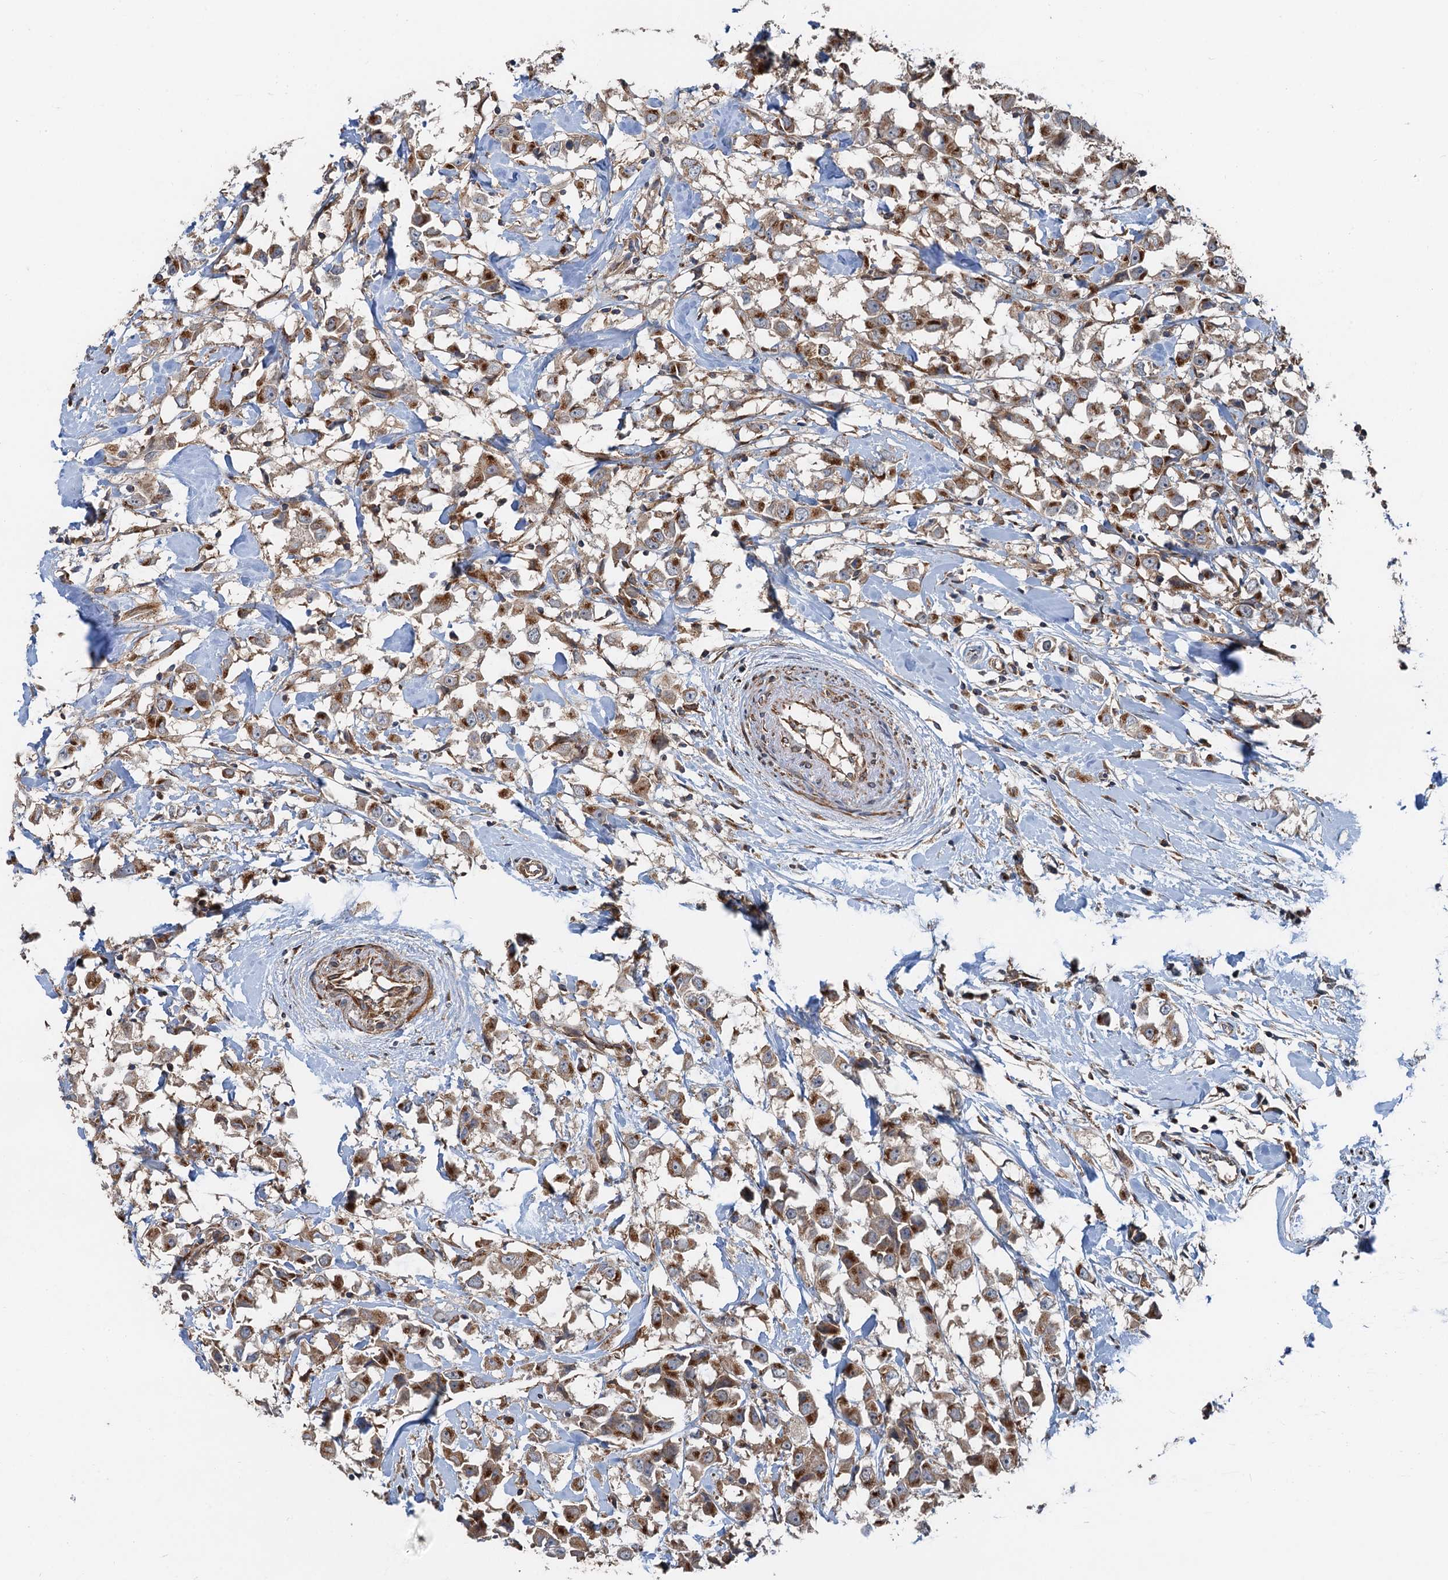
{"staining": {"intensity": "moderate", "quantity": ">75%", "location": "cytoplasmic/membranous"}, "tissue": "breast cancer", "cell_type": "Tumor cells", "image_type": "cancer", "snomed": [{"axis": "morphology", "description": "Duct carcinoma"}, {"axis": "topography", "description": "Breast"}], "caption": "Immunohistochemical staining of human breast invasive ductal carcinoma displays moderate cytoplasmic/membranous protein staining in about >75% of tumor cells.", "gene": "ANKRD26", "patient": {"sex": "female", "age": 61}}